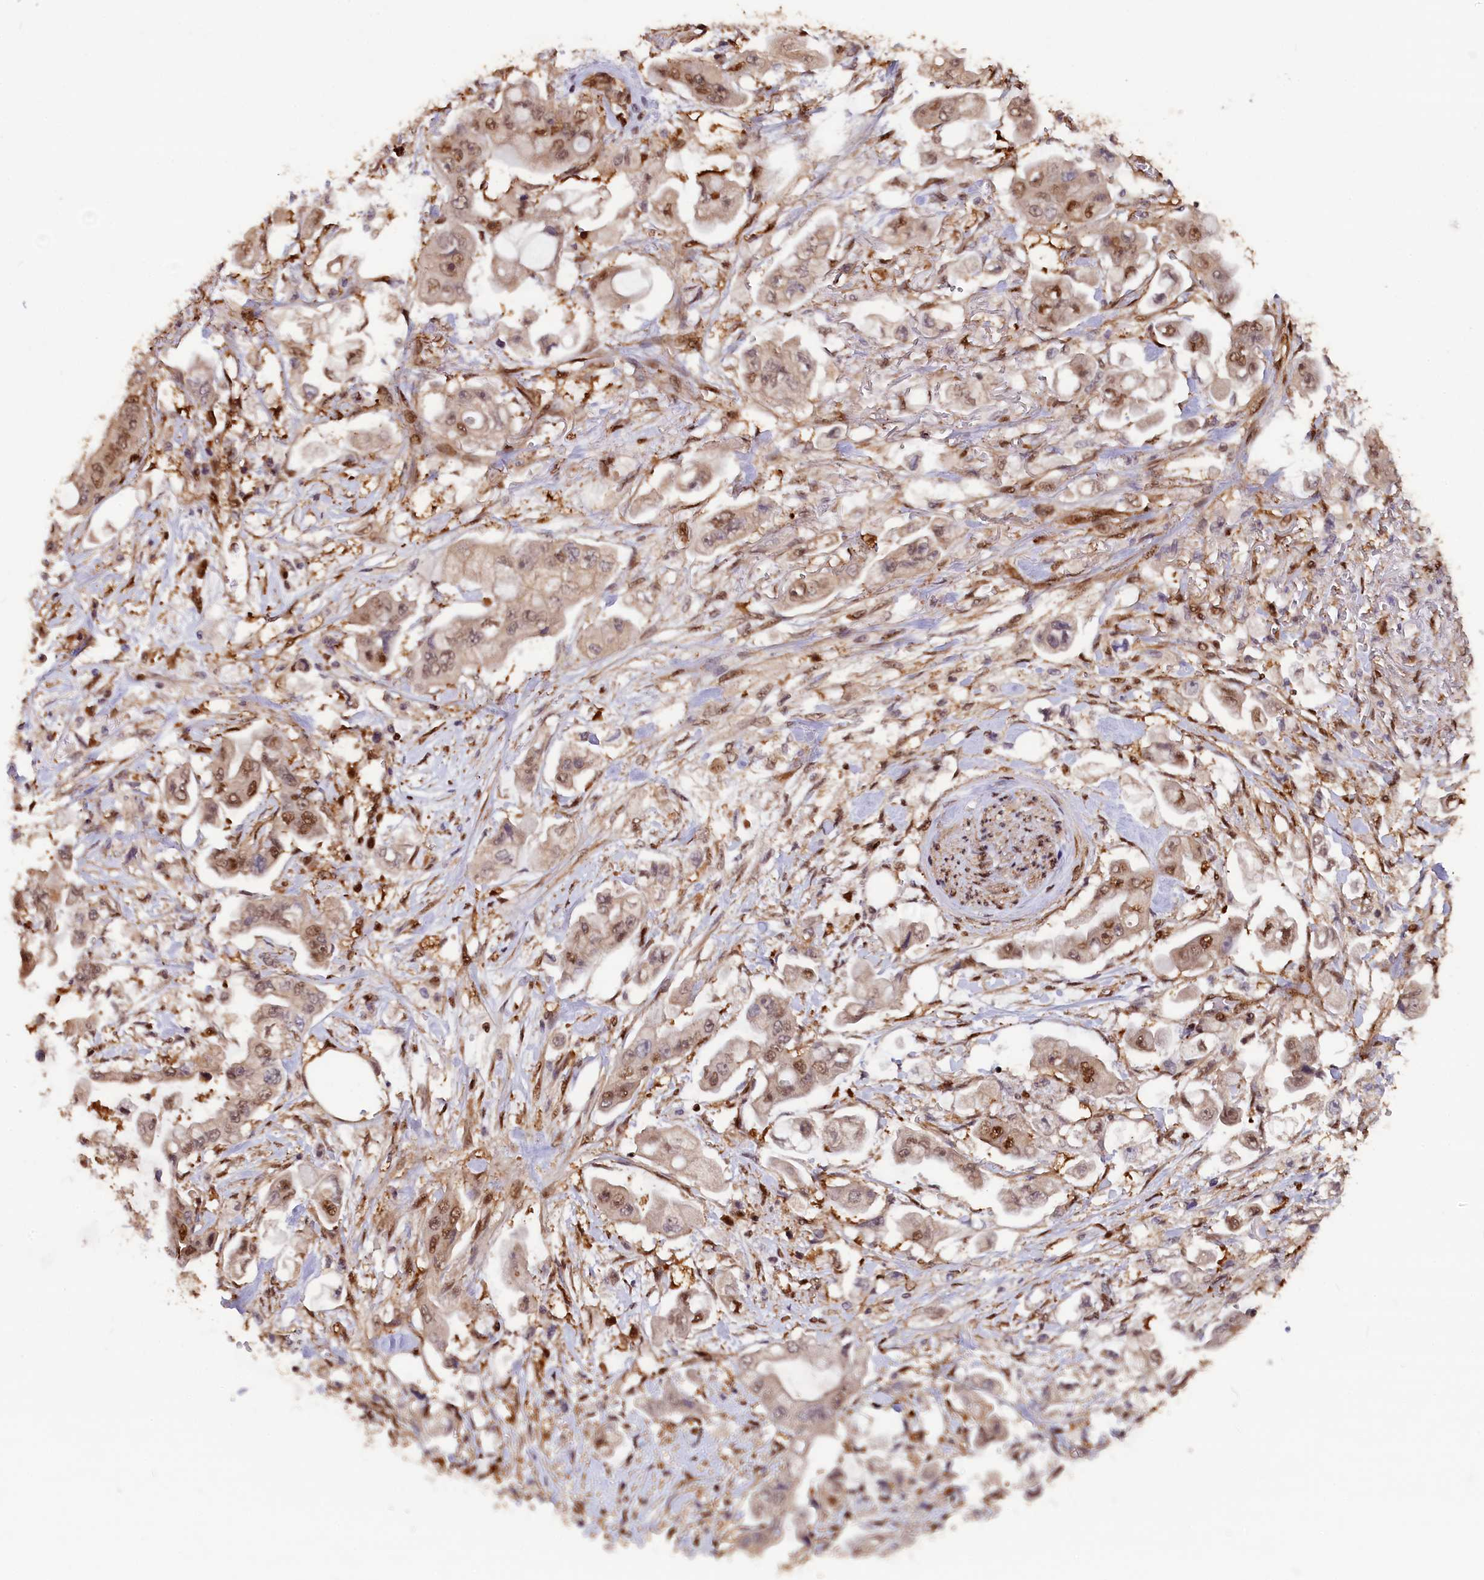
{"staining": {"intensity": "moderate", "quantity": "<25%", "location": "nuclear"}, "tissue": "stomach cancer", "cell_type": "Tumor cells", "image_type": "cancer", "snomed": [{"axis": "morphology", "description": "Adenocarcinoma, NOS"}, {"axis": "topography", "description": "Stomach"}], "caption": "IHC (DAB (3,3'-diaminobenzidine)) staining of human stomach cancer exhibits moderate nuclear protein staining in approximately <25% of tumor cells.", "gene": "ADRM1", "patient": {"sex": "male", "age": 62}}